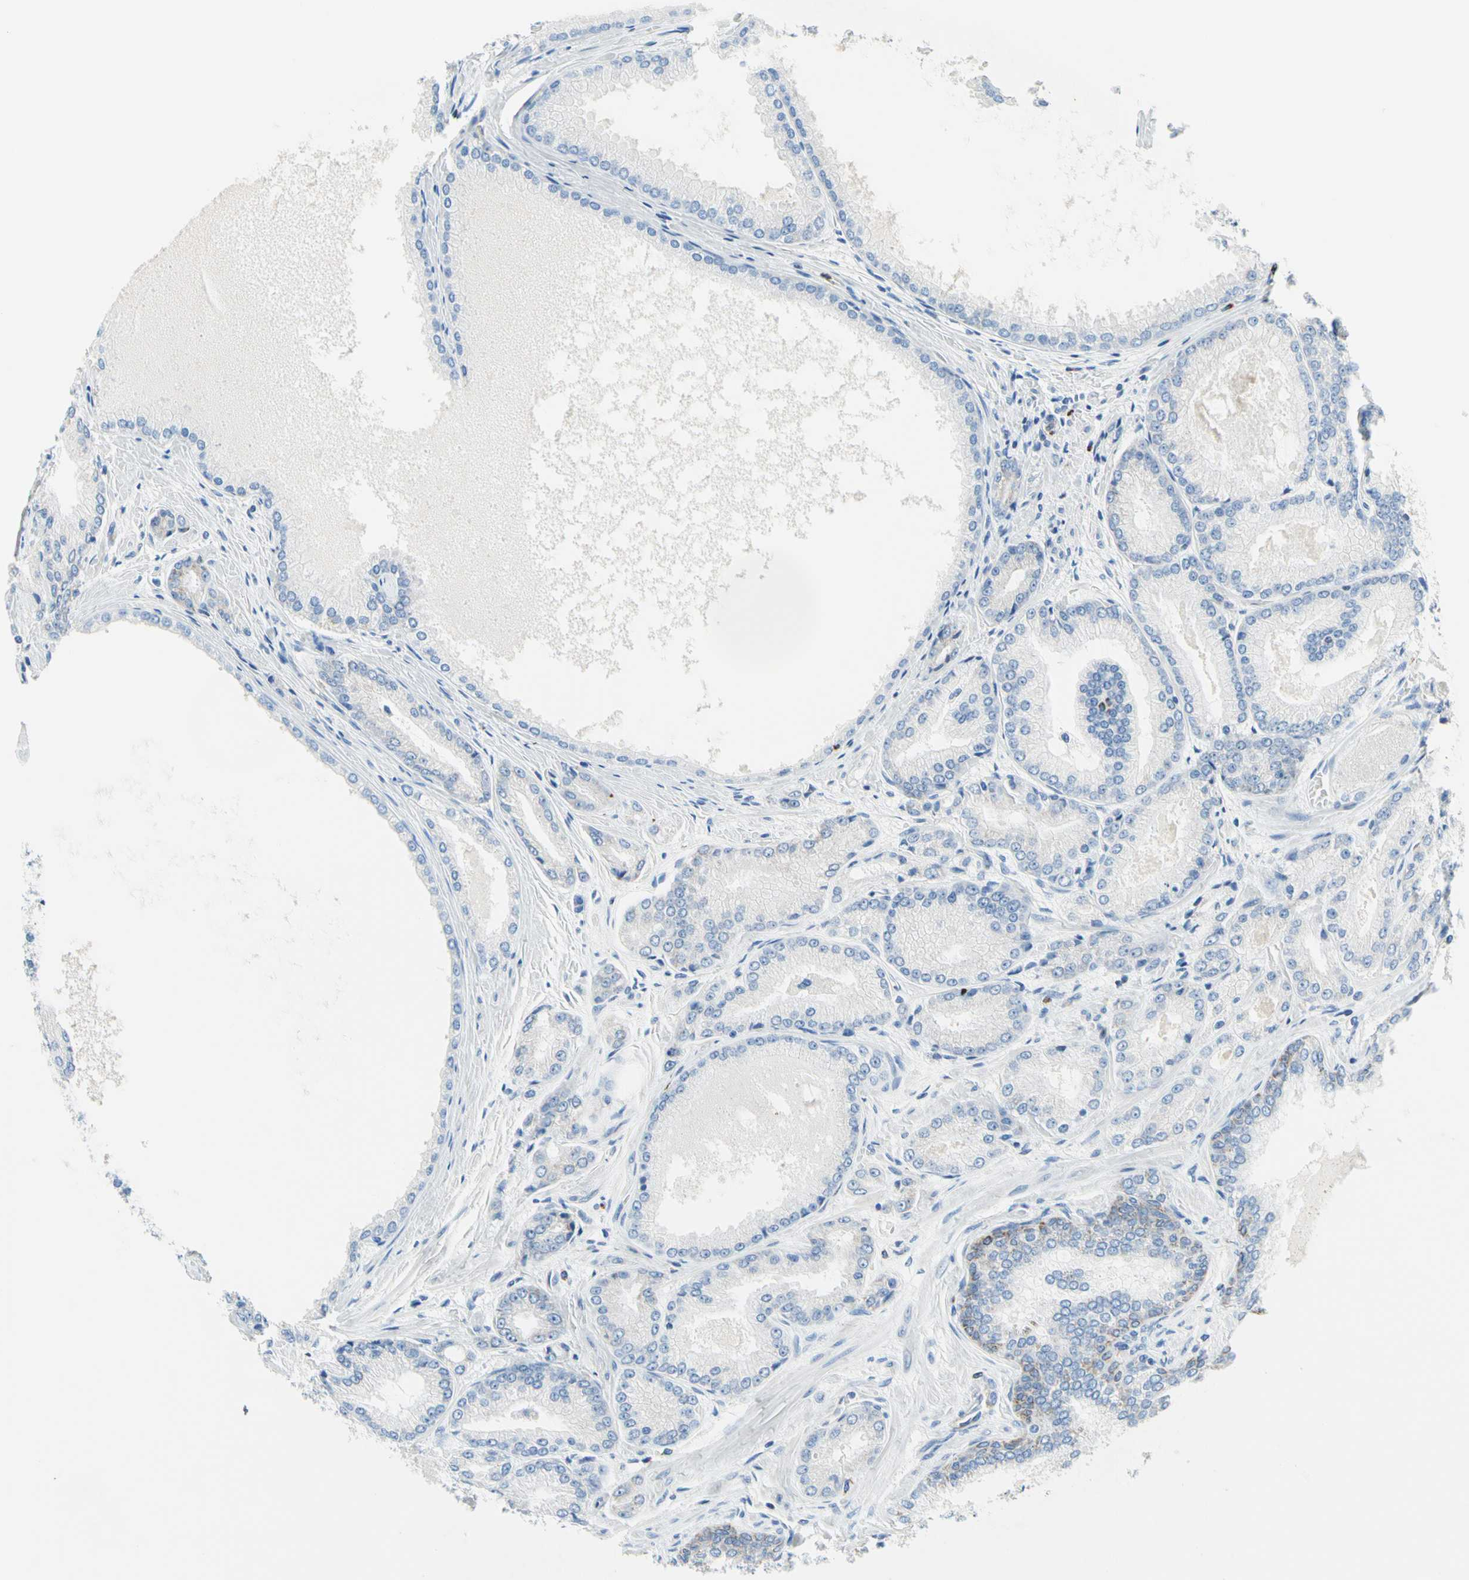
{"staining": {"intensity": "negative", "quantity": "none", "location": "none"}, "tissue": "prostate cancer", "cell_type": "Tumor cells", "image_type": "cancer", "snomed": [{"axis": "morphology", "description": "Adenocarcinoma, High grade"}, {"axis": "topography", "description": "Prostate"}], "caption": "DAB (3,3'-diaminobenzidine) immunohistochemical staining of human prostate cancer (adenocarcinoma (high-grade)) reveals no significant staining in tumor cells.", "gene": "CYSLTR1", "patient": {"sex": "male", "age": 59}}